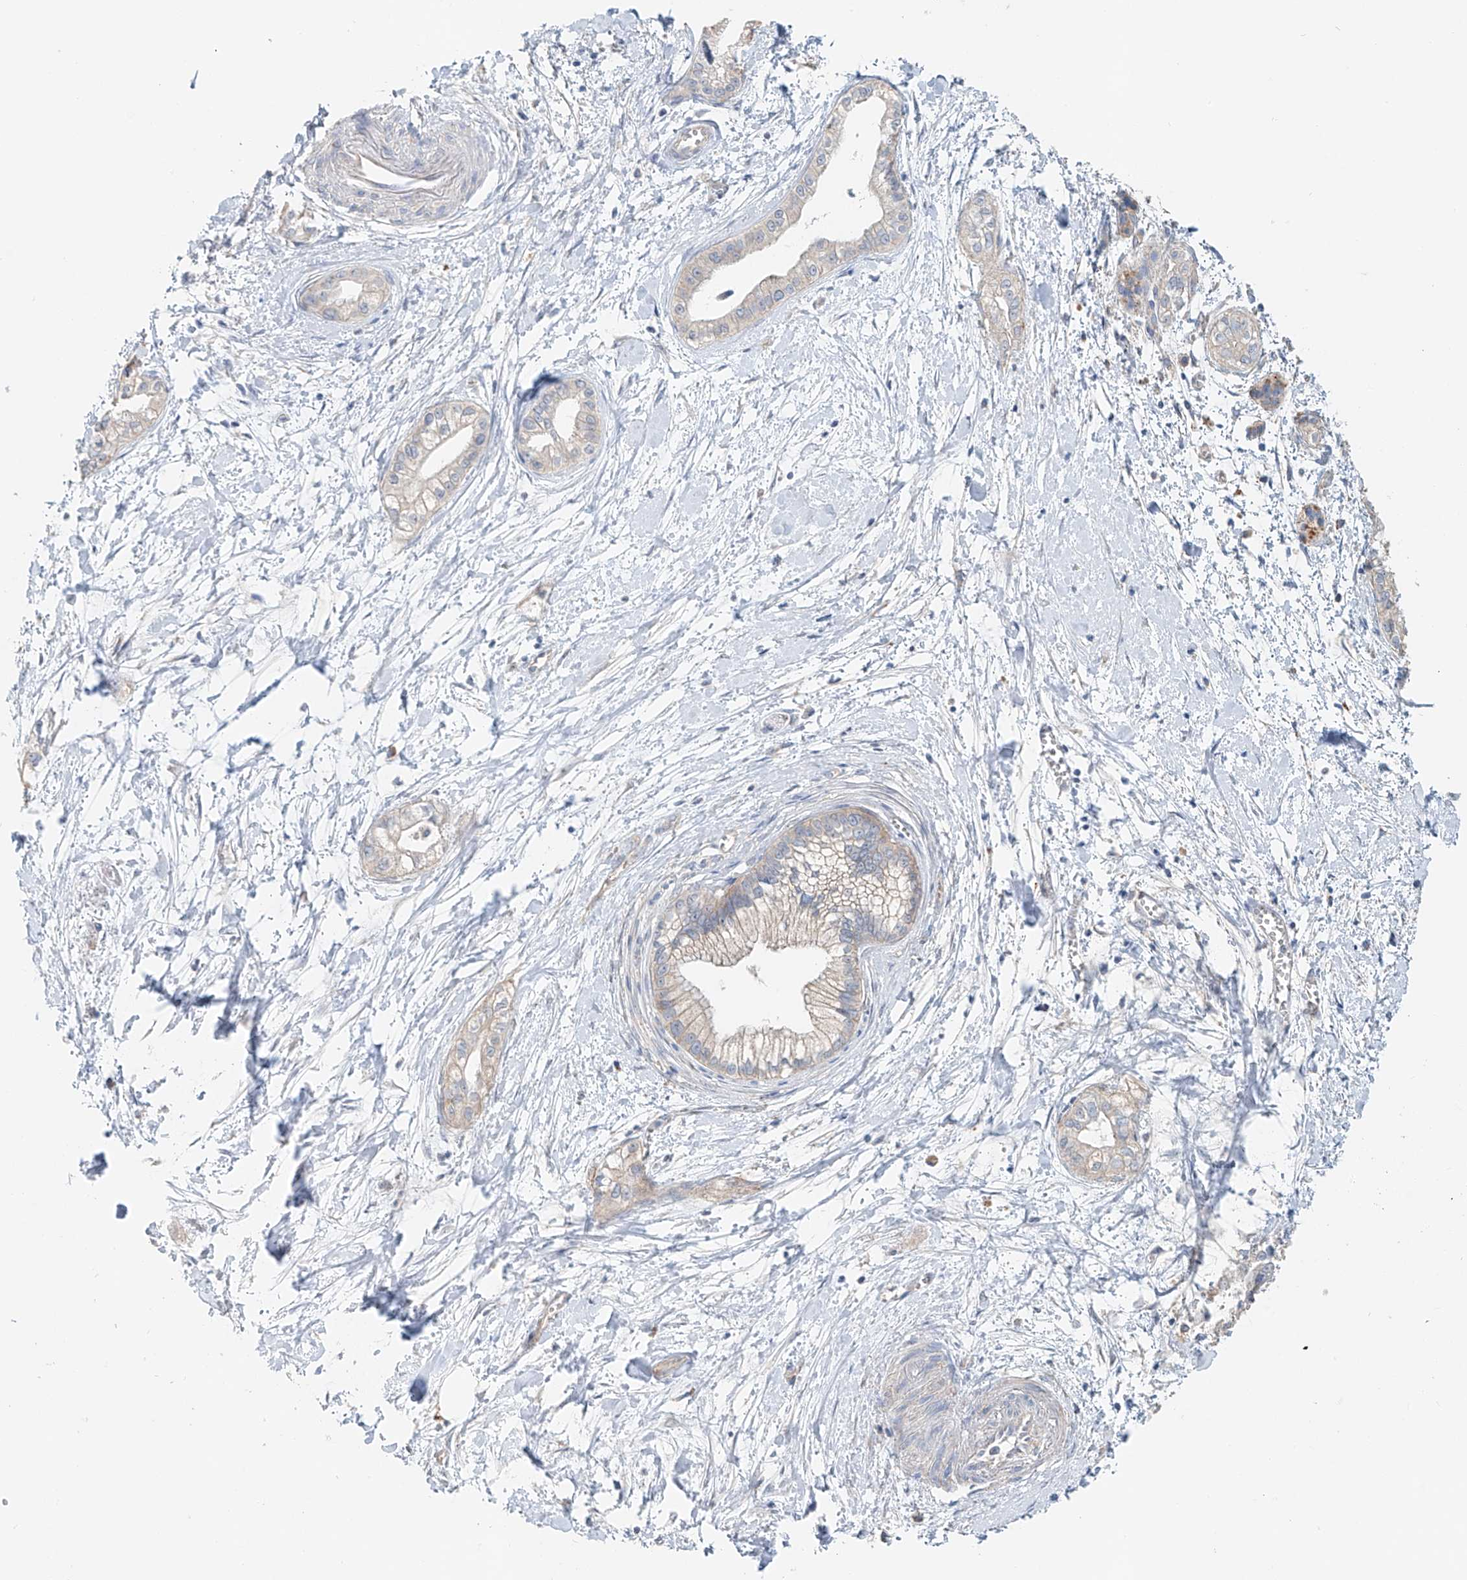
{"staining": {"intensity": "negative", "quantity": "none", "location": "none"}, "tissue": "pancreatic cancer", "cell_type": "Tumor cells", "image_type": "cancer", "snomed": [{"axis": "morphology", "description": "Adenocarcinoma, NOS"}, {"axis": "topography", "description": "Pancreas"}], "caption": "DAB (3,3'-diaminobenzidine) immunohistochemical staining of adenocarcinoma (pancreatic) shows no significant staining in tumor cells. (DAB IHC visualized using brightfield microscopy, high magnification).", "gene": "TRIM47", "patient": {"sex": "male", "age": 68}}